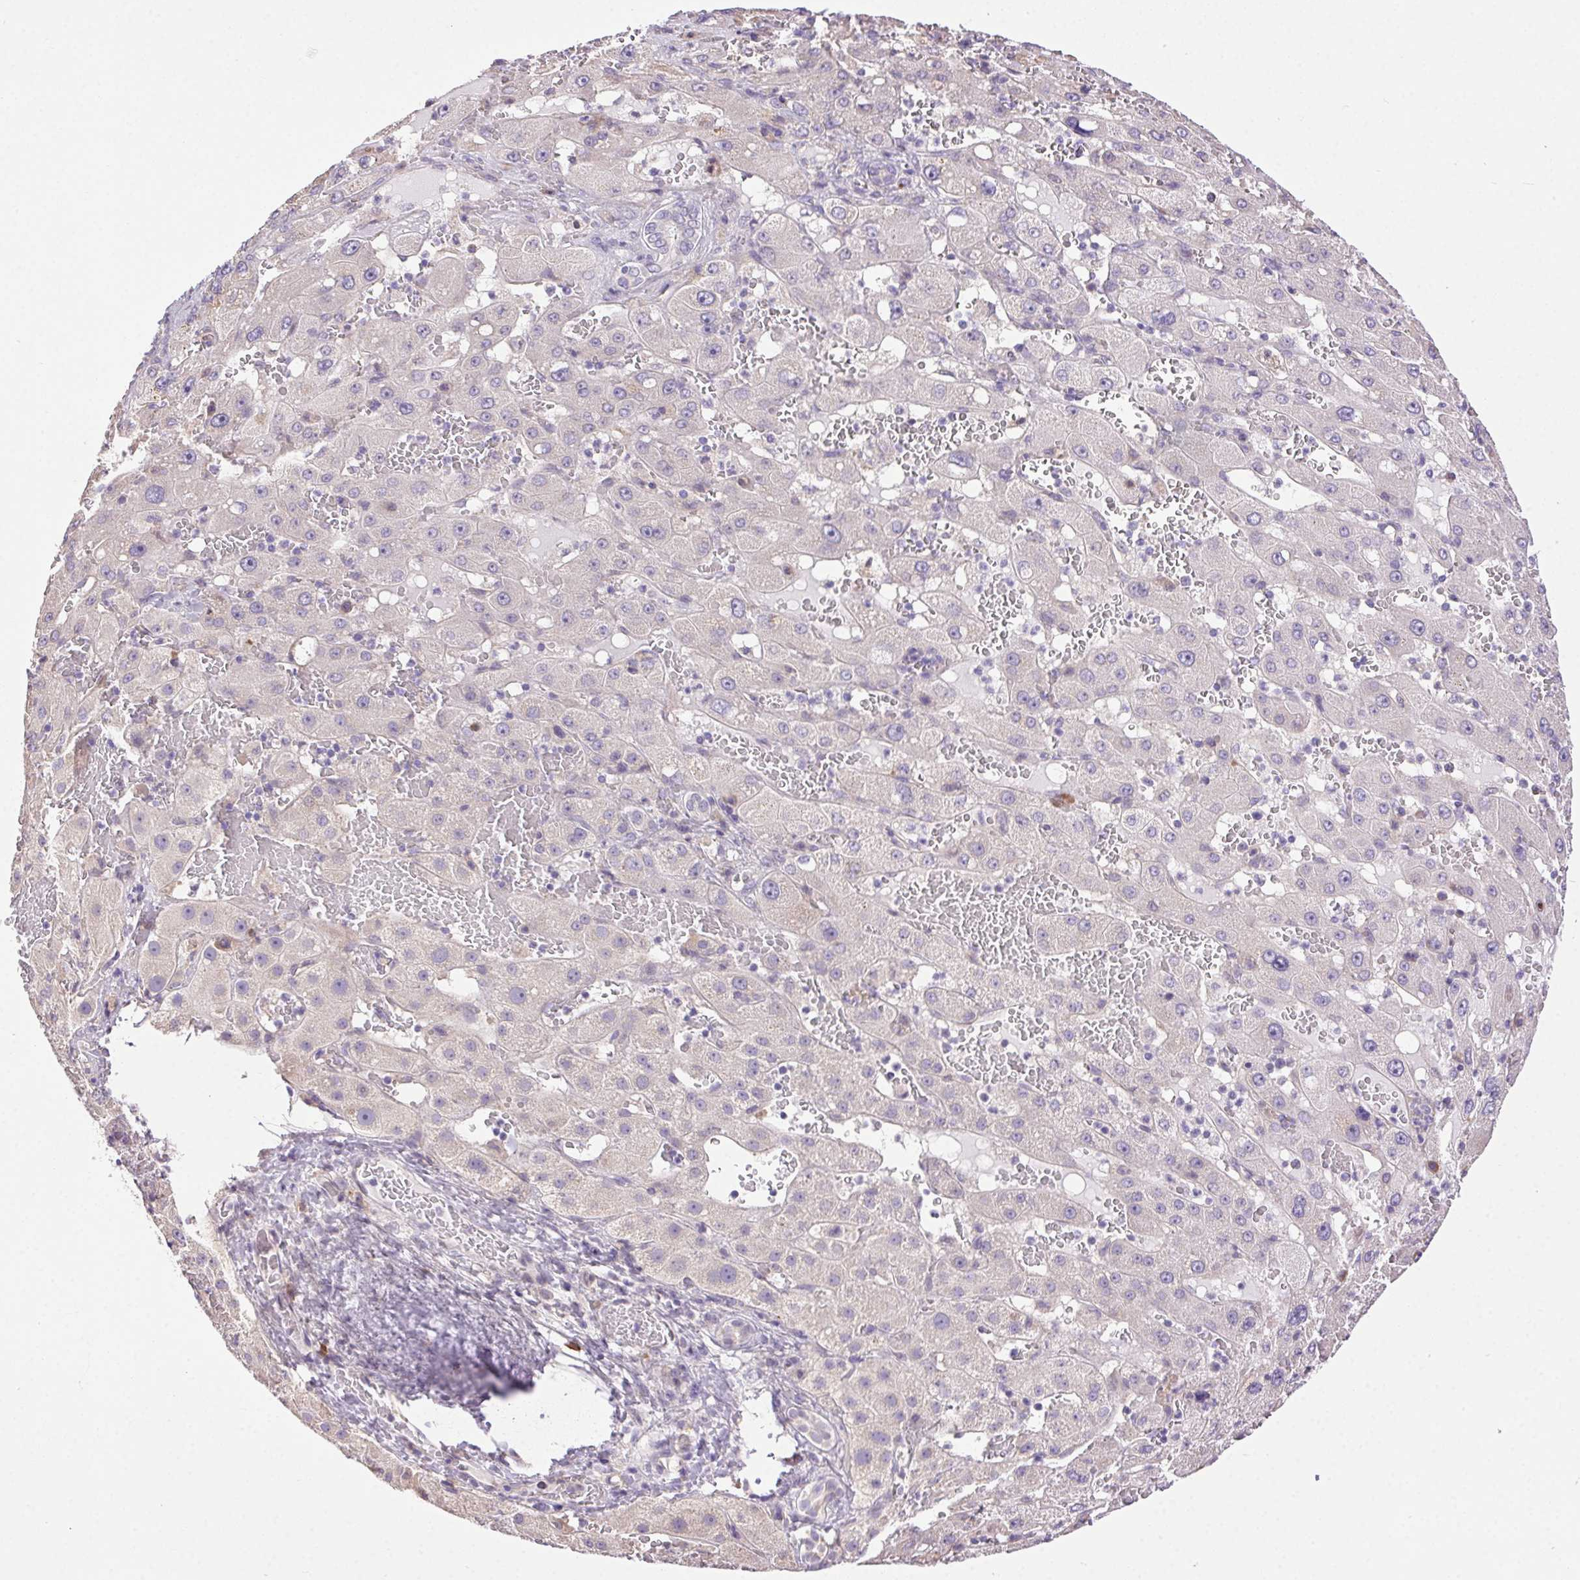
{"staining": {"intensity": "negative", "quantity": "none", "location": "none"}, "tissue": "liver cancer", "cell_type": "Tumor cells", "image_type": "cancer", "snomed": [{"axis": "morphology", "description": "Carcinoma, Hepatocellular, NOS"}, {"axis": "topography", "description": "Liver"}], "caption": "Protein analysis of liver cancer (hepatocellular carcinoma) displays no significant staining in tumor cells. (DAB (3,3'-diaminobenzidine) immunohistochemistry, high magnification).", "gene": "SNX31", "patient": {"sex": "female", "age": 73}}